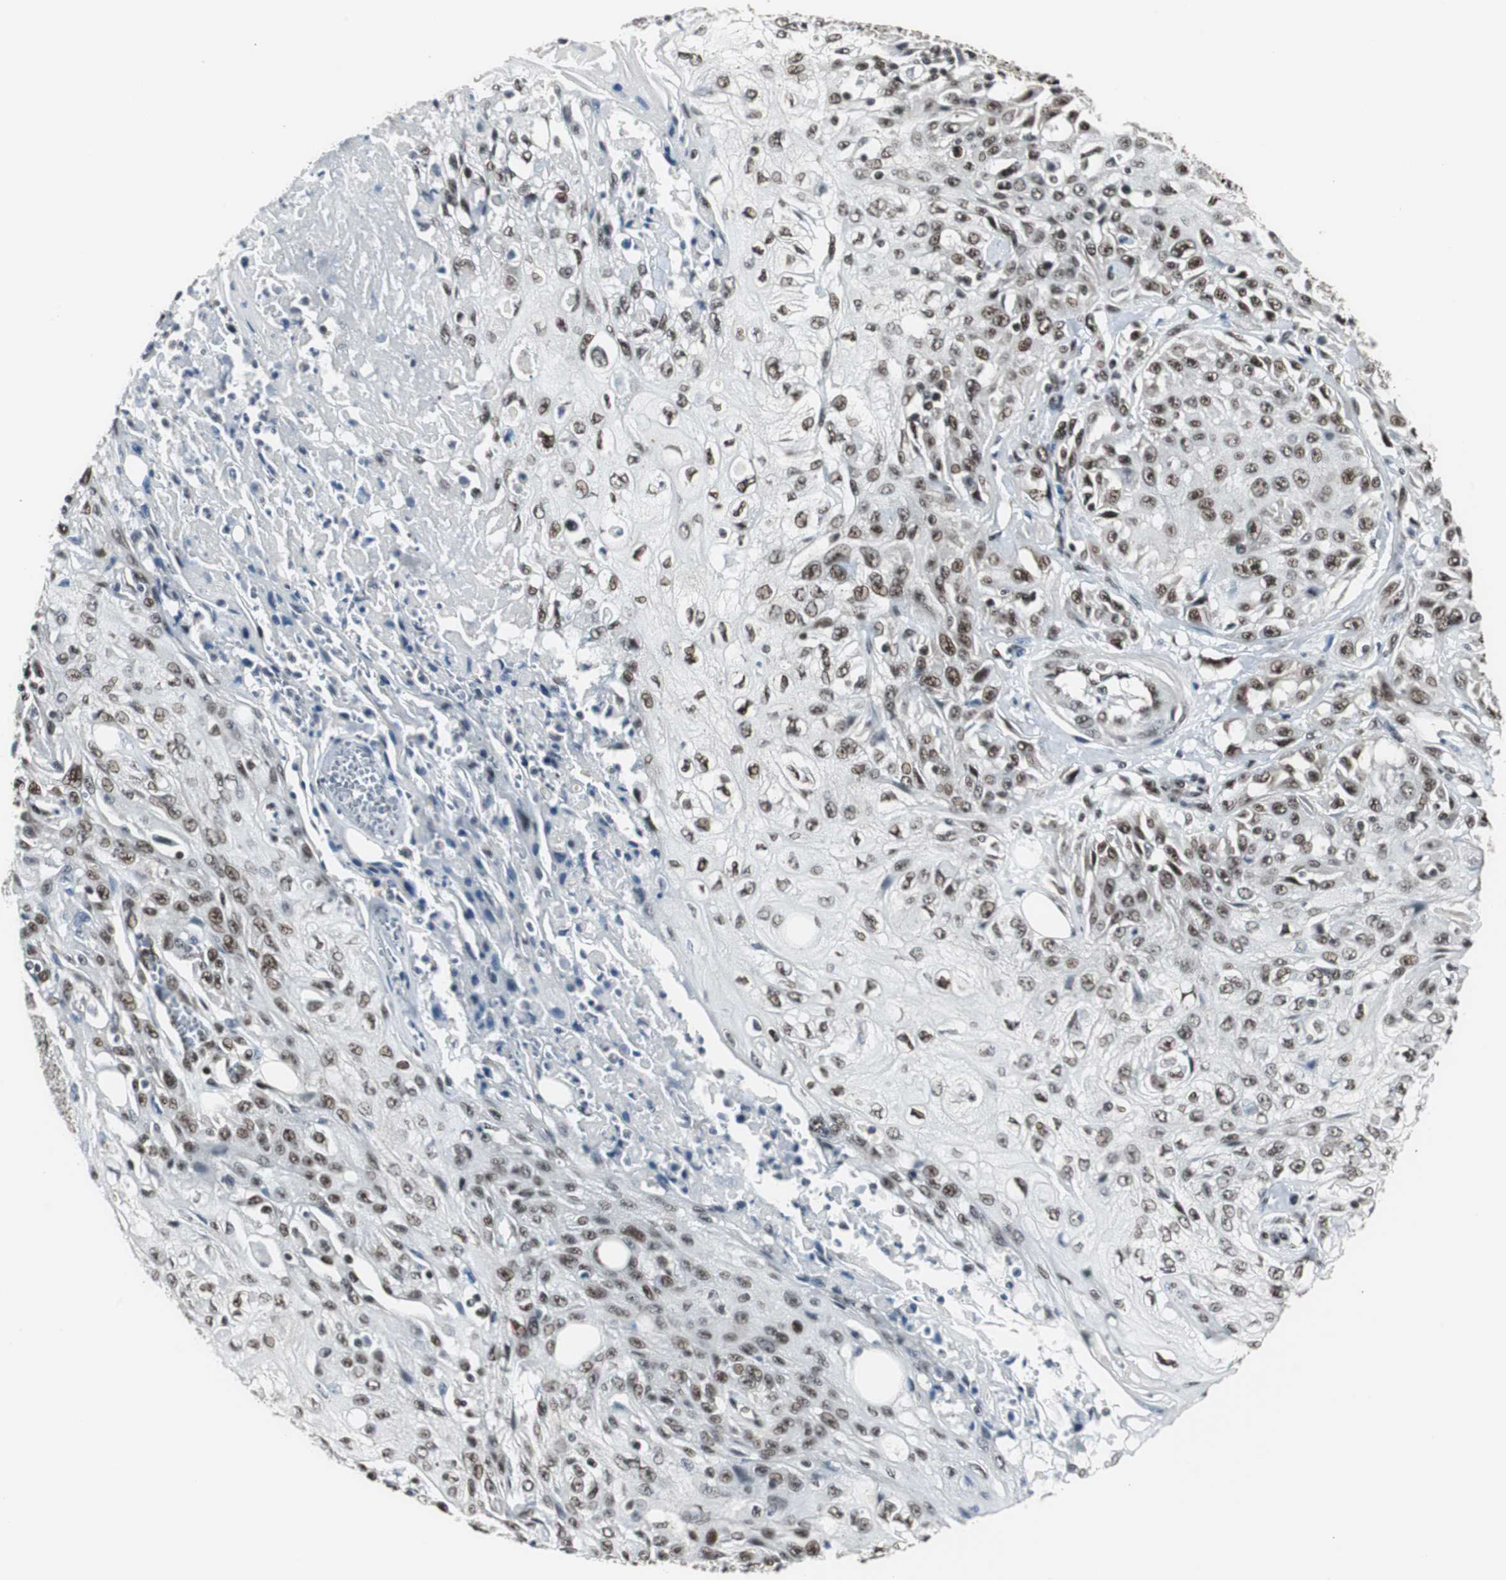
{"staining": {"intensity": "strong", "quantity": ">75%", "location": "nuclear"}, "tissue": "skin cancer", "cell_type": "Tumor cells", "image_type": "cancer", "snomed": [{"axis": "morphology", "description": "Squamous cell carcinoma, NOS"}, {"axis": "topography", "description": "Skin"}], "caption": "This is an image of immunohistochemistry (IHC) staining of skin cancer, which shows strong staining in the nuclear of tumor cells.", "gene": "CDK9", "patient": {"sex": "male", "age": 75}}